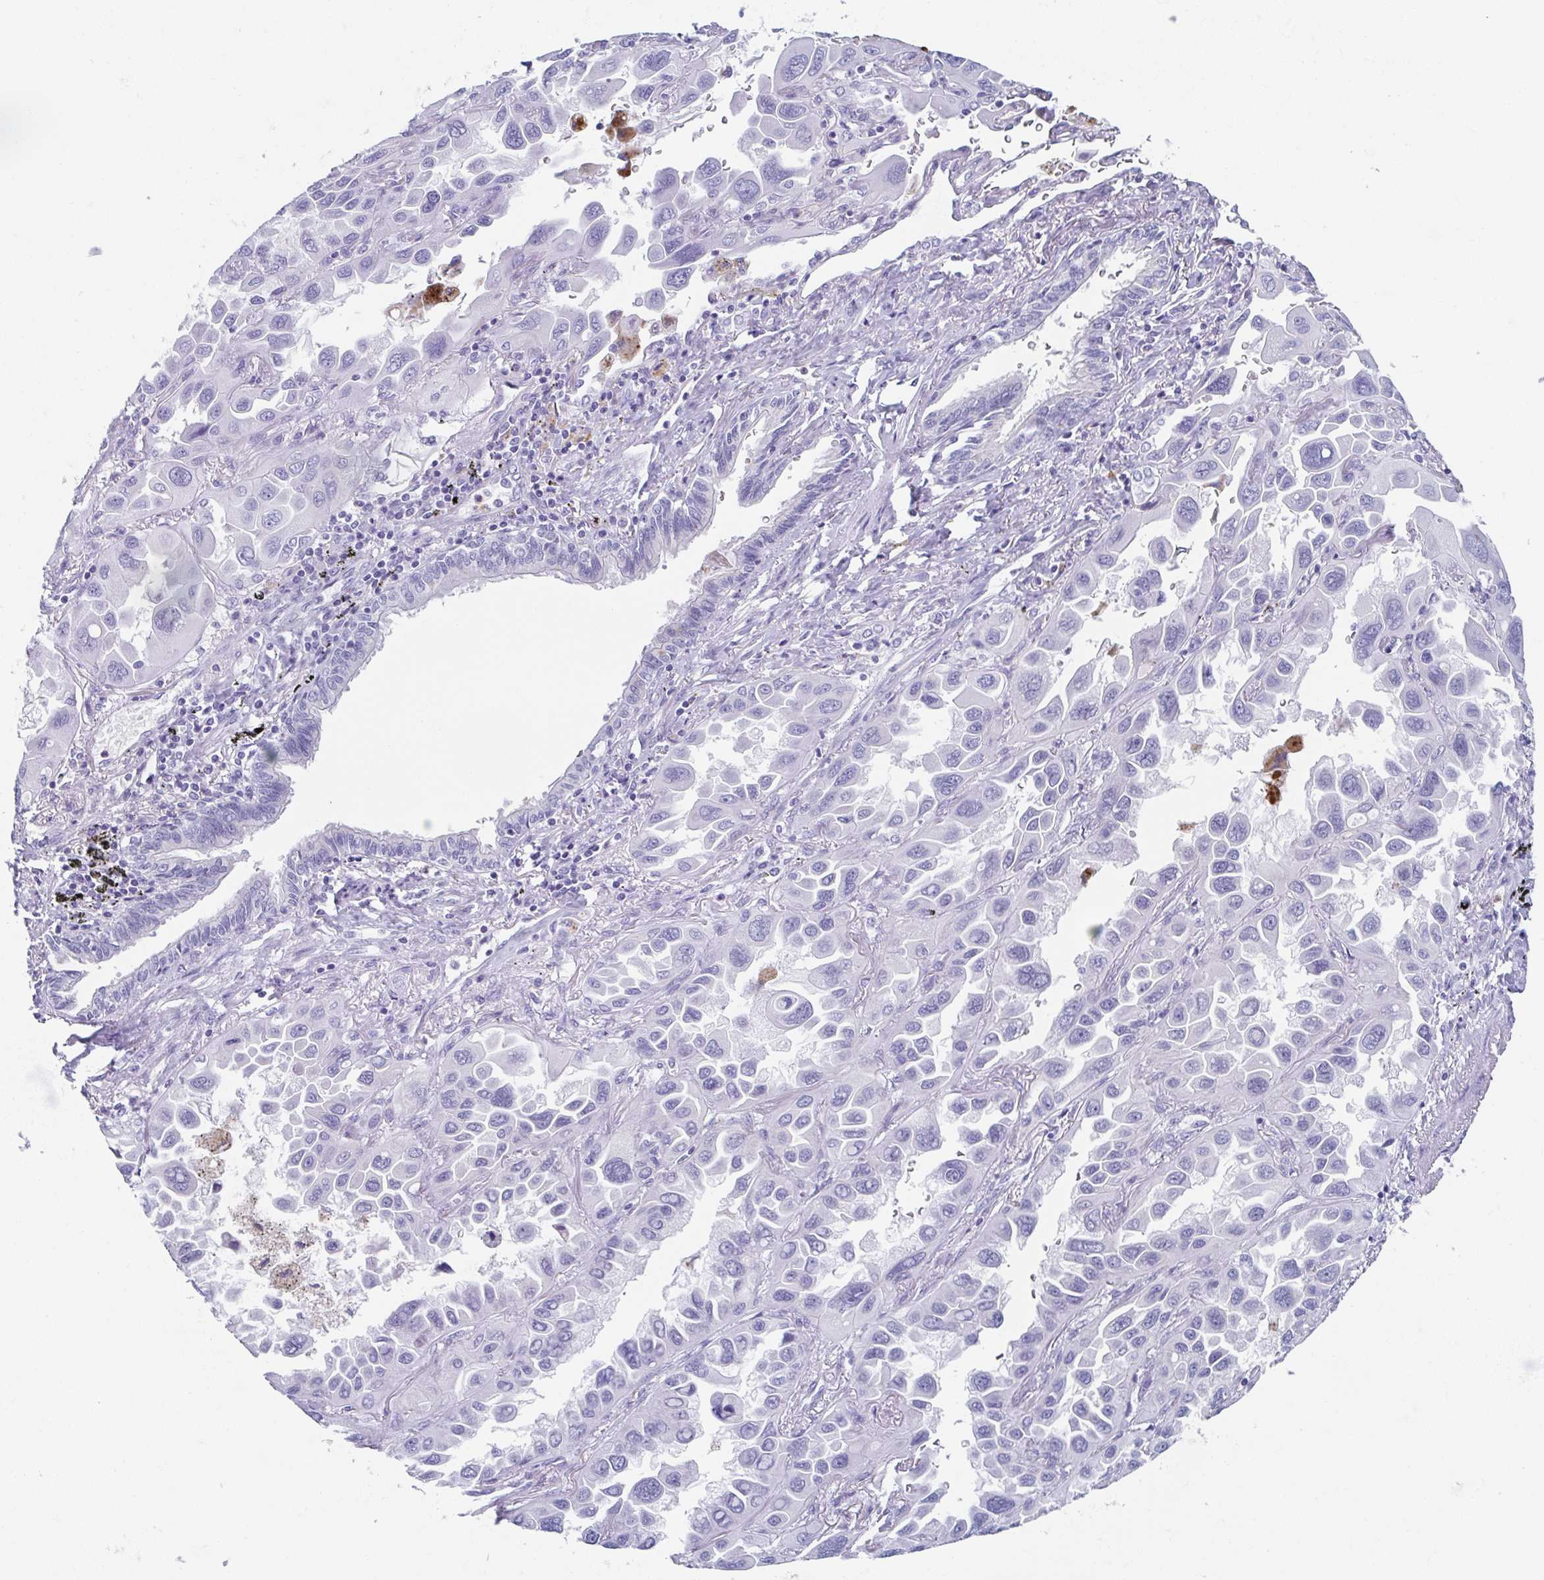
{"staining": {"intensity": "negative", "quantity": "none", "location": "none"}, "tissue": "lung cancer", "cell_type": "Tumor cells", "image_type": "cancer", "snomed": [{"axis": "morphology", "description": "Adenocarcinoma, NOS"}, {"axis": "topography", "description": "Lung"}], "caption": "This is a photomicrograph of immunohistochemistry staining of adenocarcinoma (lung), which shows no staining in tumor cells.", "gene": "LYRM2", "patient": {"sex": "male", "age": 64}}